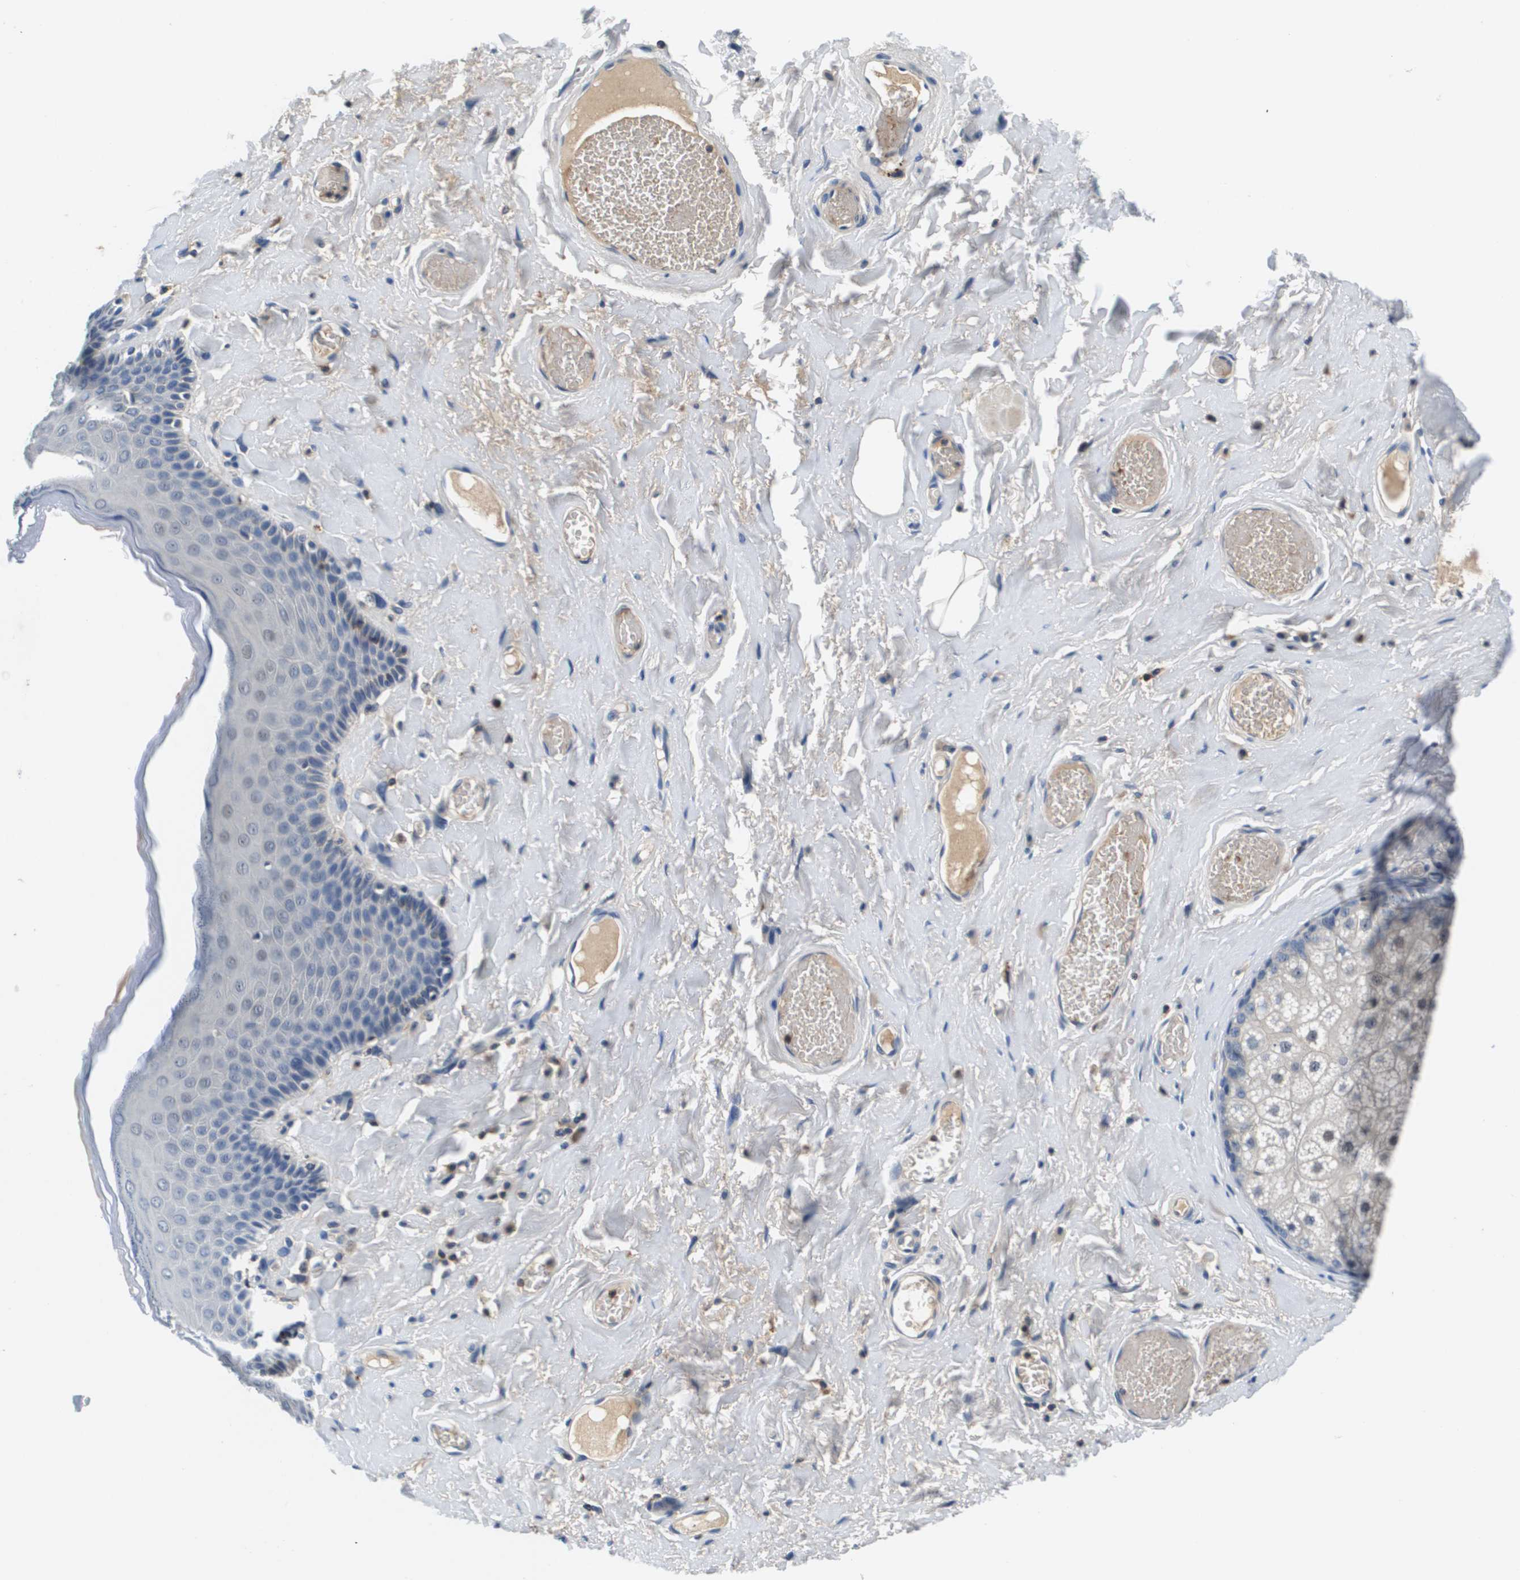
{"staining": {"intensity": "negative", "quantity": "none", "location": "none"}, "tissue": "skin", "cell_type": "Epidermal cells", "image_type": "normal", "snomed": [{"axis": "morphology", "description": "Normal tissue, NOS"}, {"axis": "topography", "description": "Anal"}], "caption": "The image displays no significant staining in epidermal cells of skin. (DAB (3,3'-diaminobenzidine) immunohistochemistry visualized using brightfield microscopy, high magnification).", "gene": "KCNQ5", "patient": {"sex": "male", "age": 69}}